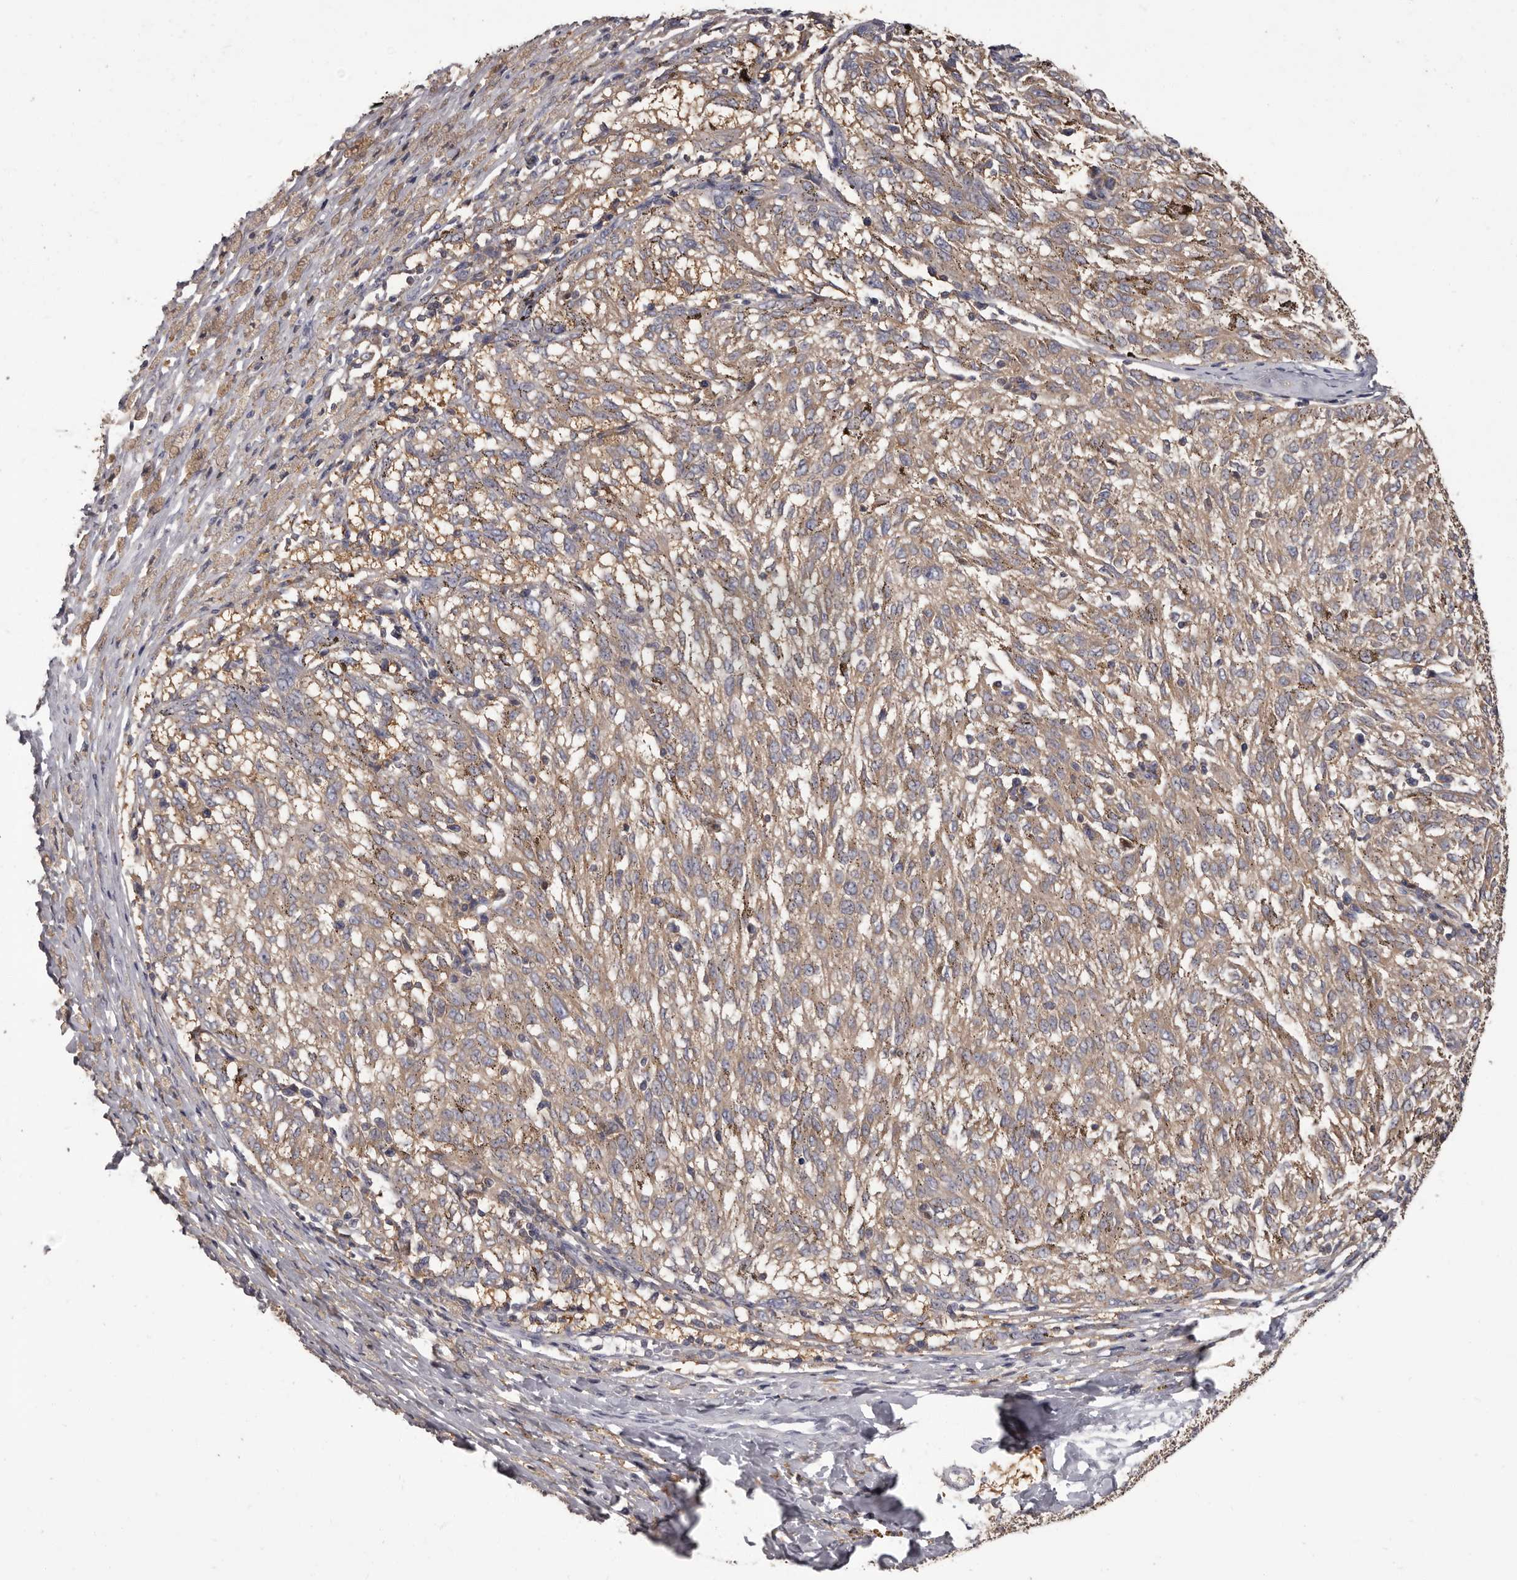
{"staining": {"intensity": "weak", "quantity": ">75%", "location": "cytoplasmic/membranous"}, "tissue": "melanoma", "cell_type": "Tumor cells", "image_type": "cancer", "snomed": [{"axis": "morphology", "description": "Malignant melanoma, NOS"}, {"axis": "topography", "description": "Skin"}], "caption": "DAB (3,3'-diaminobenzidine) immunohistochemical staining of human melanoma reveals weak cytoplasmic/membranous protein staining in about >75% of tumor cells. The staining was performed using DAB (3,3'-diaminobenzidine), with brown indicating positive protein expression. Nuclei are stained blue with hematoxylin.", "gene": "APEH", "patient": {"sex": "female", "age": 72}}